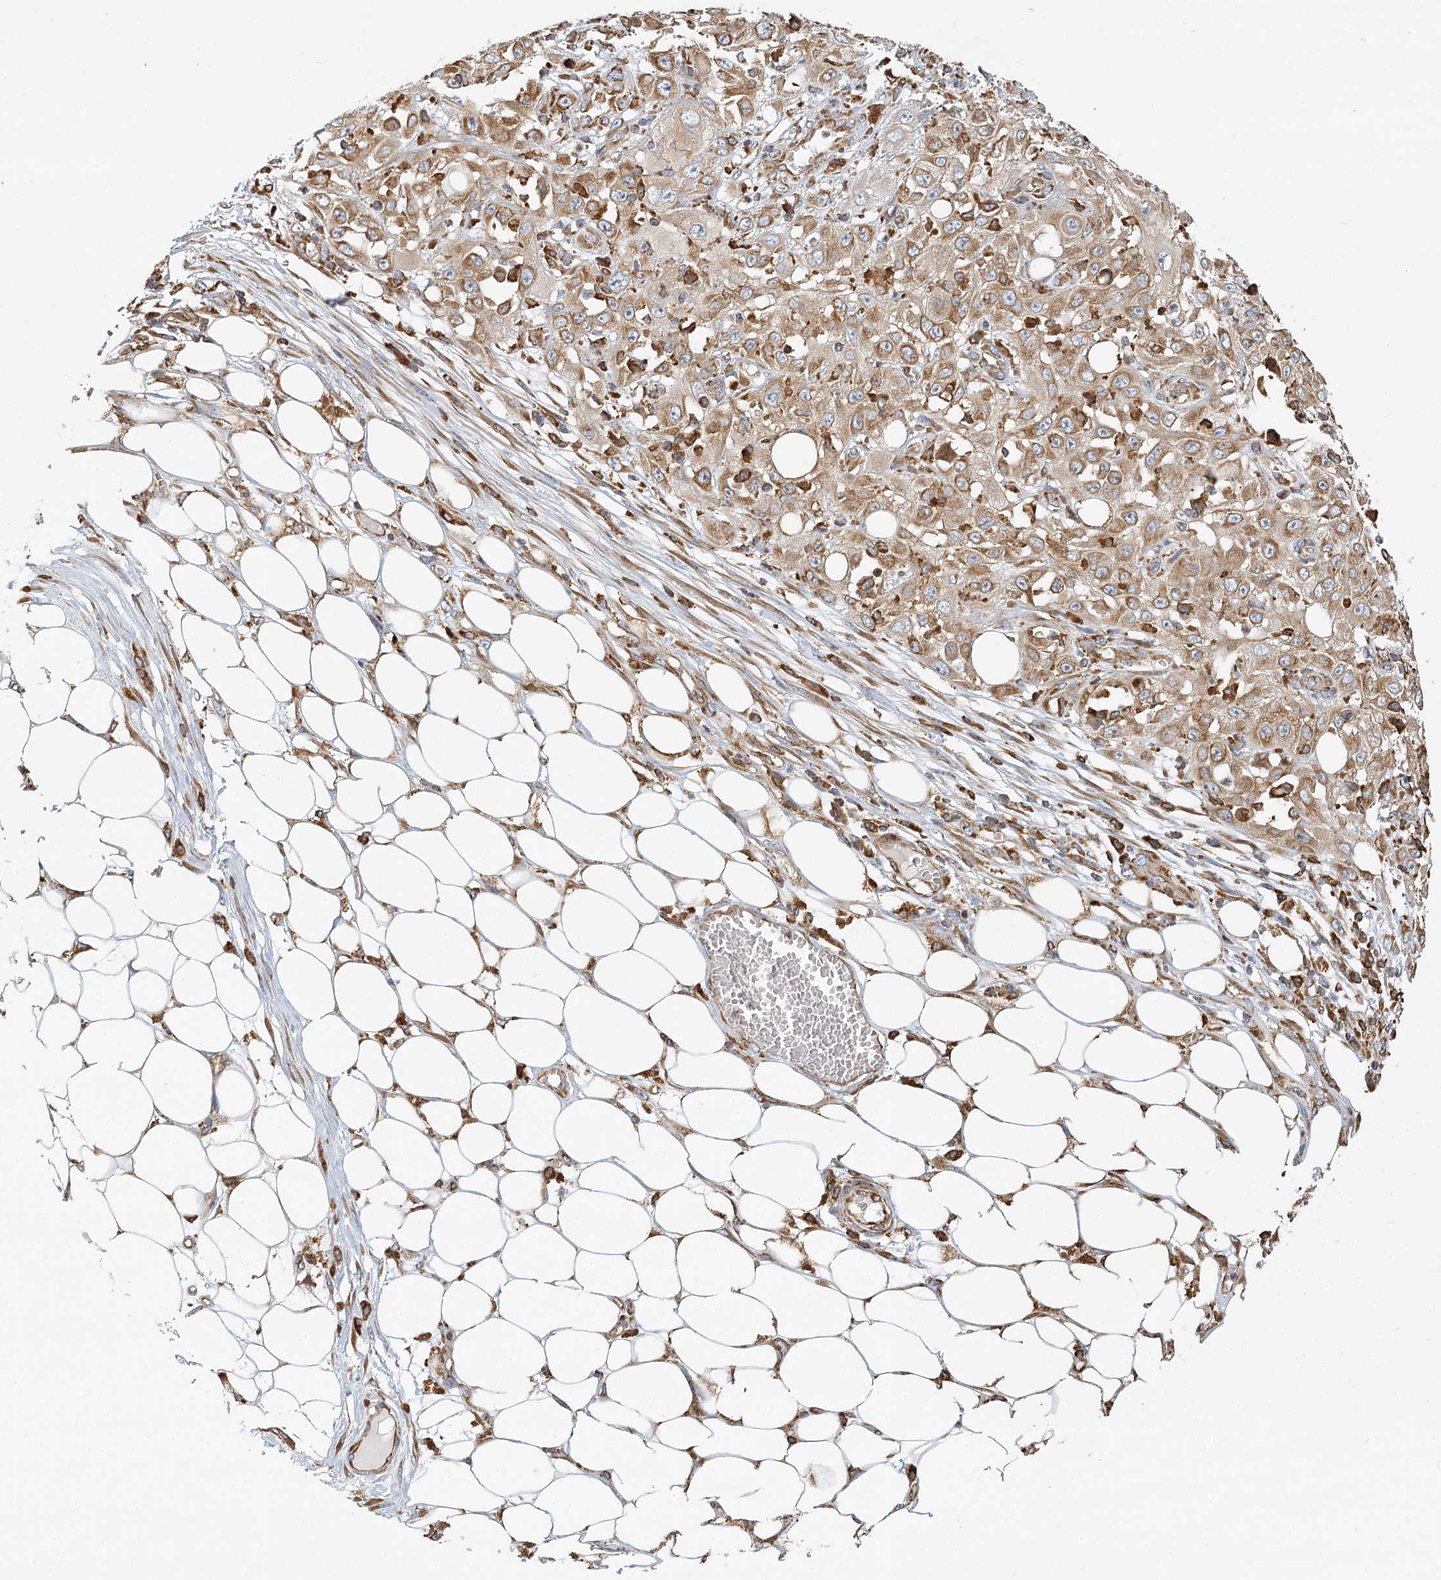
{"staining": {"intensity": "moderate", "quantity": ">75%", "location": "cytoplasmic/membranous"}, "tissue": "skin cancer", "cell_type": "Tumor cells", "image_type": "cancer", "snomed": [{"axis": "morphology", "description": "Squamous cell carcinoma, NOS"}, {"axis": "morphology", "description": "Squamous cell carcinoma, metastatic, NOS"}, {"axis": "topography", "description": "Skin"}, {"axis": "topography", "description": "Lymph node"}], "caption": "Tumor cells exhibit medium levels of moderate cytoplasmic/membranous staining in about >75% of cells in metastatic squamous cell carcinoma (skin).", "gene": "TAS1R1", "patient": {"sex": "male", "age": 75}}